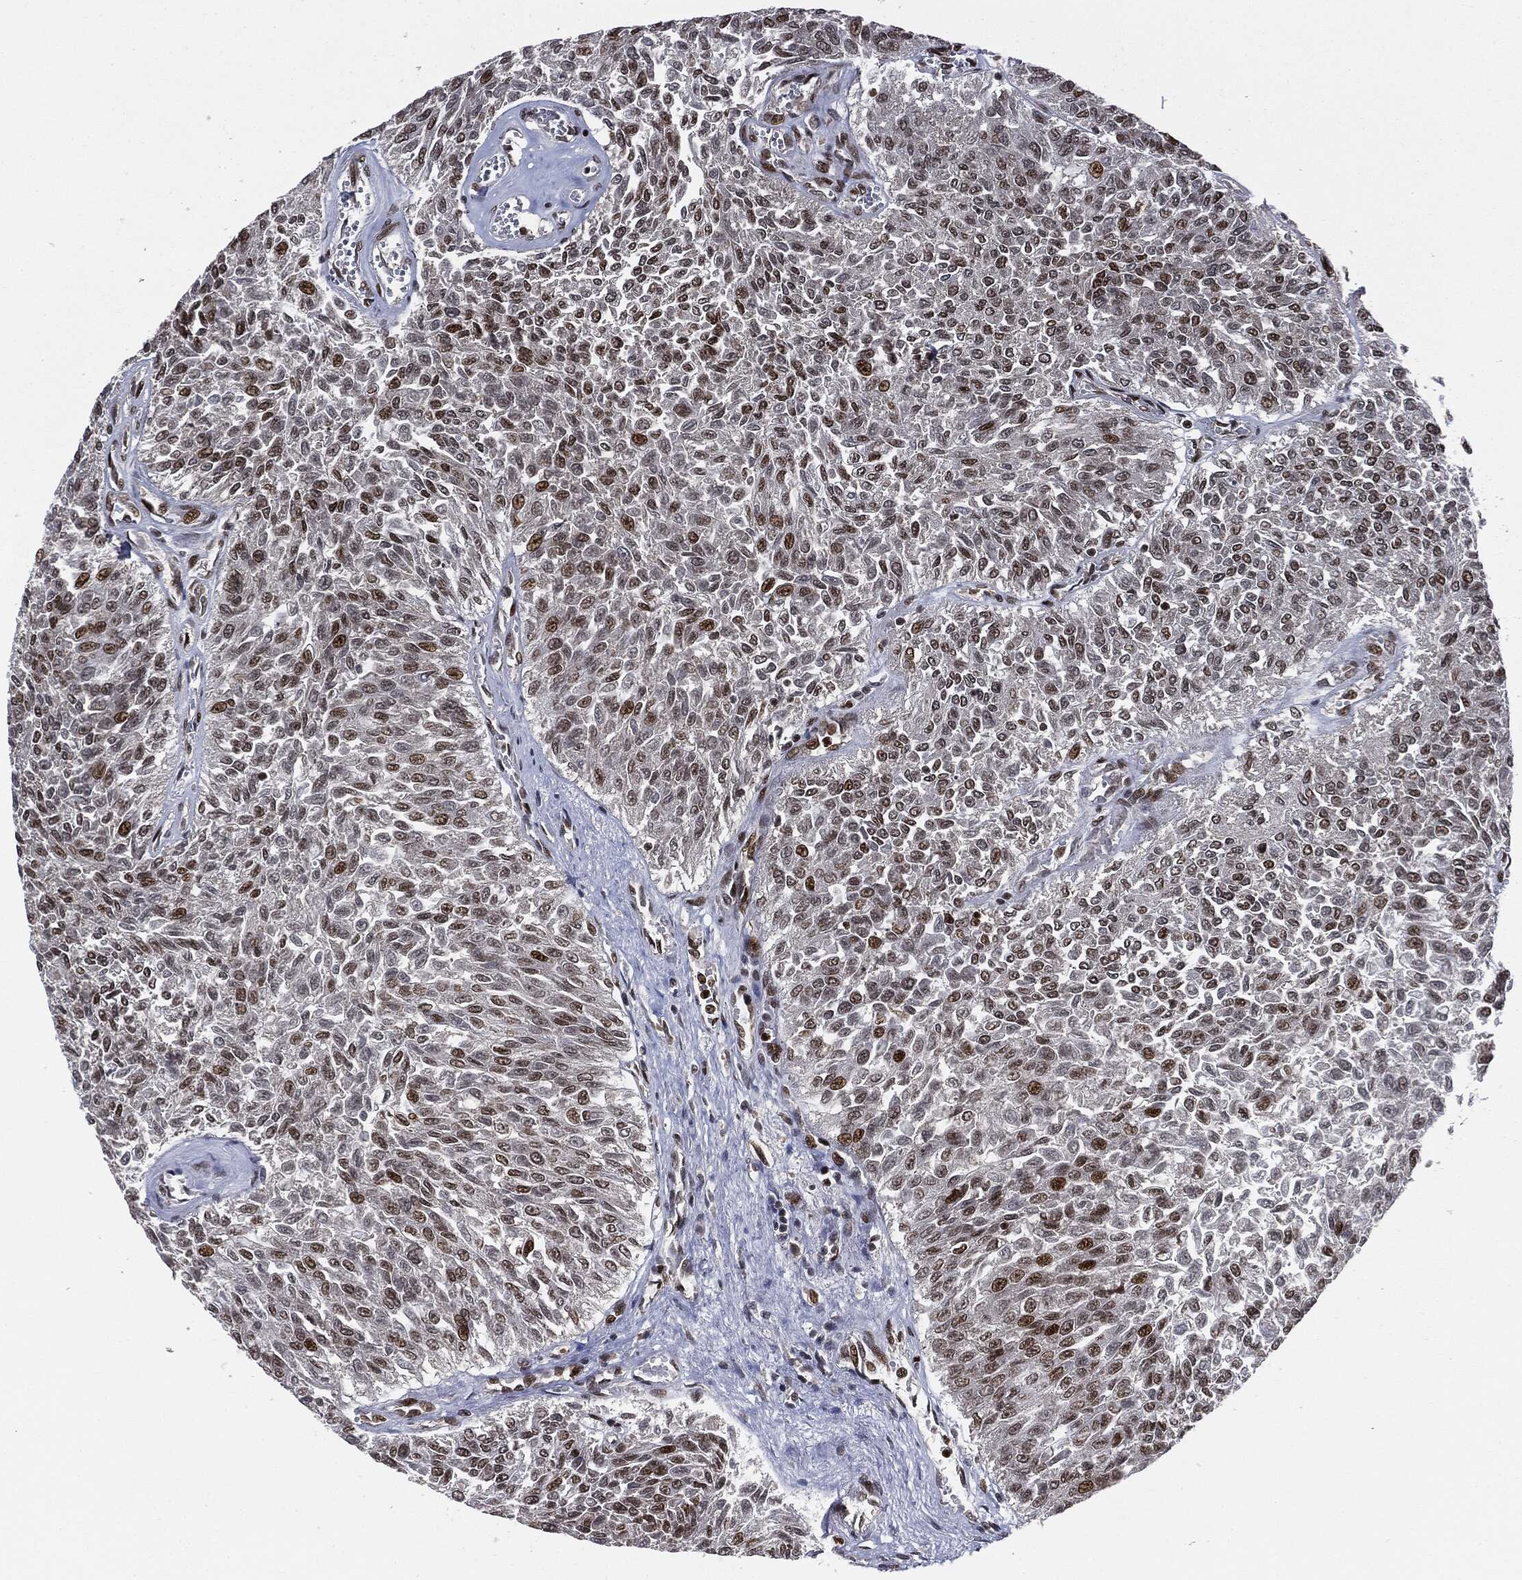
{"staining": {"intensity": "strong", "quantity": "<25%", "location": "nuclear"}, "tissue": "urothelial cancer", "cell_type": "Tumor cells", "image_type": "cancer", "snomed": [{"axis": "morphology", "description": "Urothelial carcinoma, Low grade"}, {"axis": "topography", "description": "Urinary bladder"}], "caption": "Immunohistochemical staining of human urothelial cancer reveals medium levels of strong nuclear positivity in approximately <25% of tumor cells. (Brightfield microscopy of DAB IHC at high magnification).", "gene": "TBC1D22A", "patient": {"sex": "male", "age": 78}}